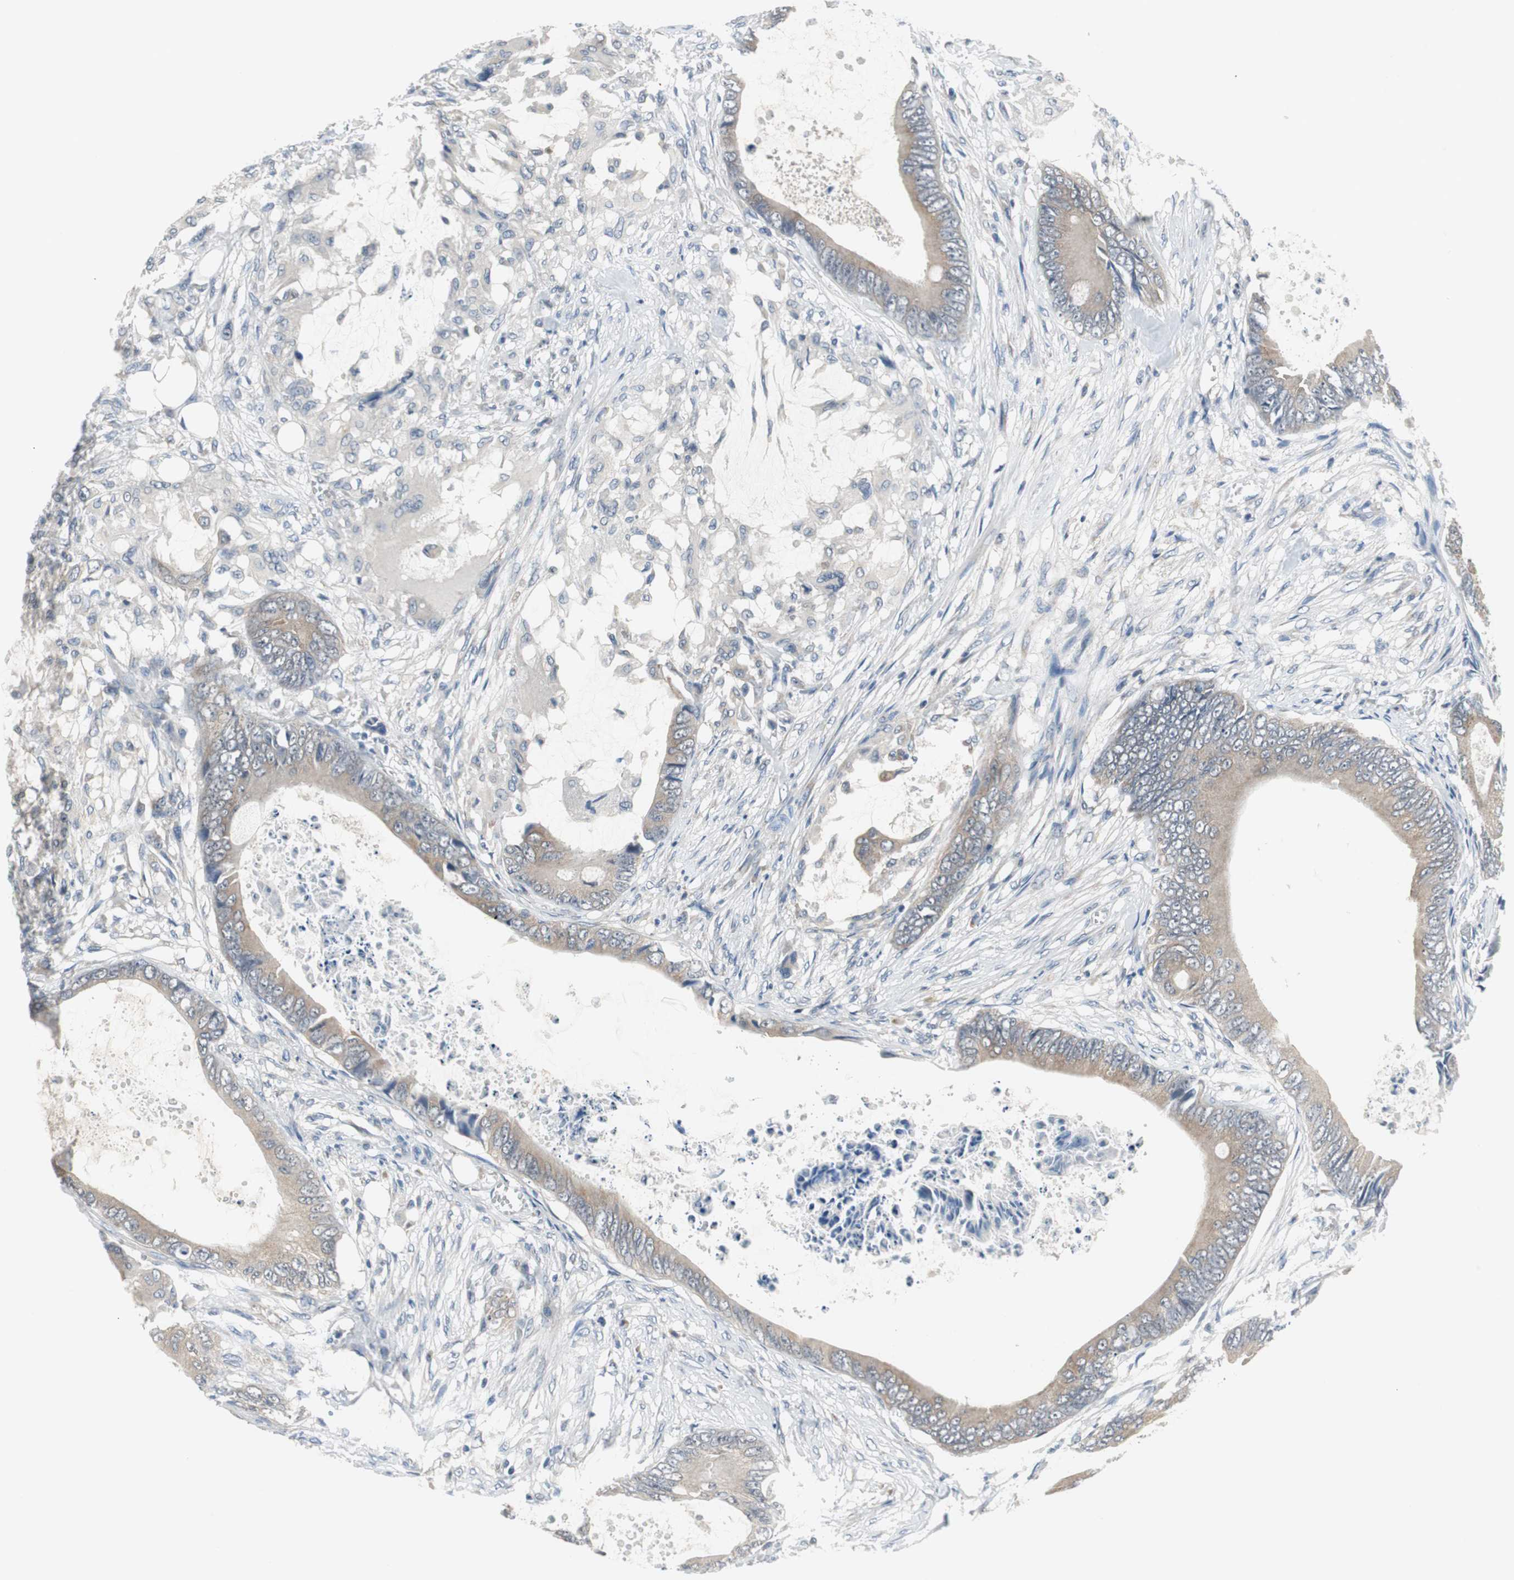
{"staining": {"intensity": "moderate", "quantity": ">75%", "location": "cytoplasmic/membranous"}, "tissue": "colorectal cancer", "cell_type": "Tumor cells", "image_type": "cancer", "snomed": [{"axis": "morphology", "description": "Normal tissue, NOS"}, {"axis": "morphology", "description": "Adenocarcinoma, NOS"}, {"axis": "topography", "description": "Rectum"}, {"axis": "topography", "description": "Peripheral nerve tissue"}], "caption": "There is medium levels of moderate cytoplasmic/membranous staining in tumor cells of colorectal cancer, as demonstrated by immunohistochemical staining (brown color).", "gene": "PLAA", "patient": {"sex": "female", "age": 77}}